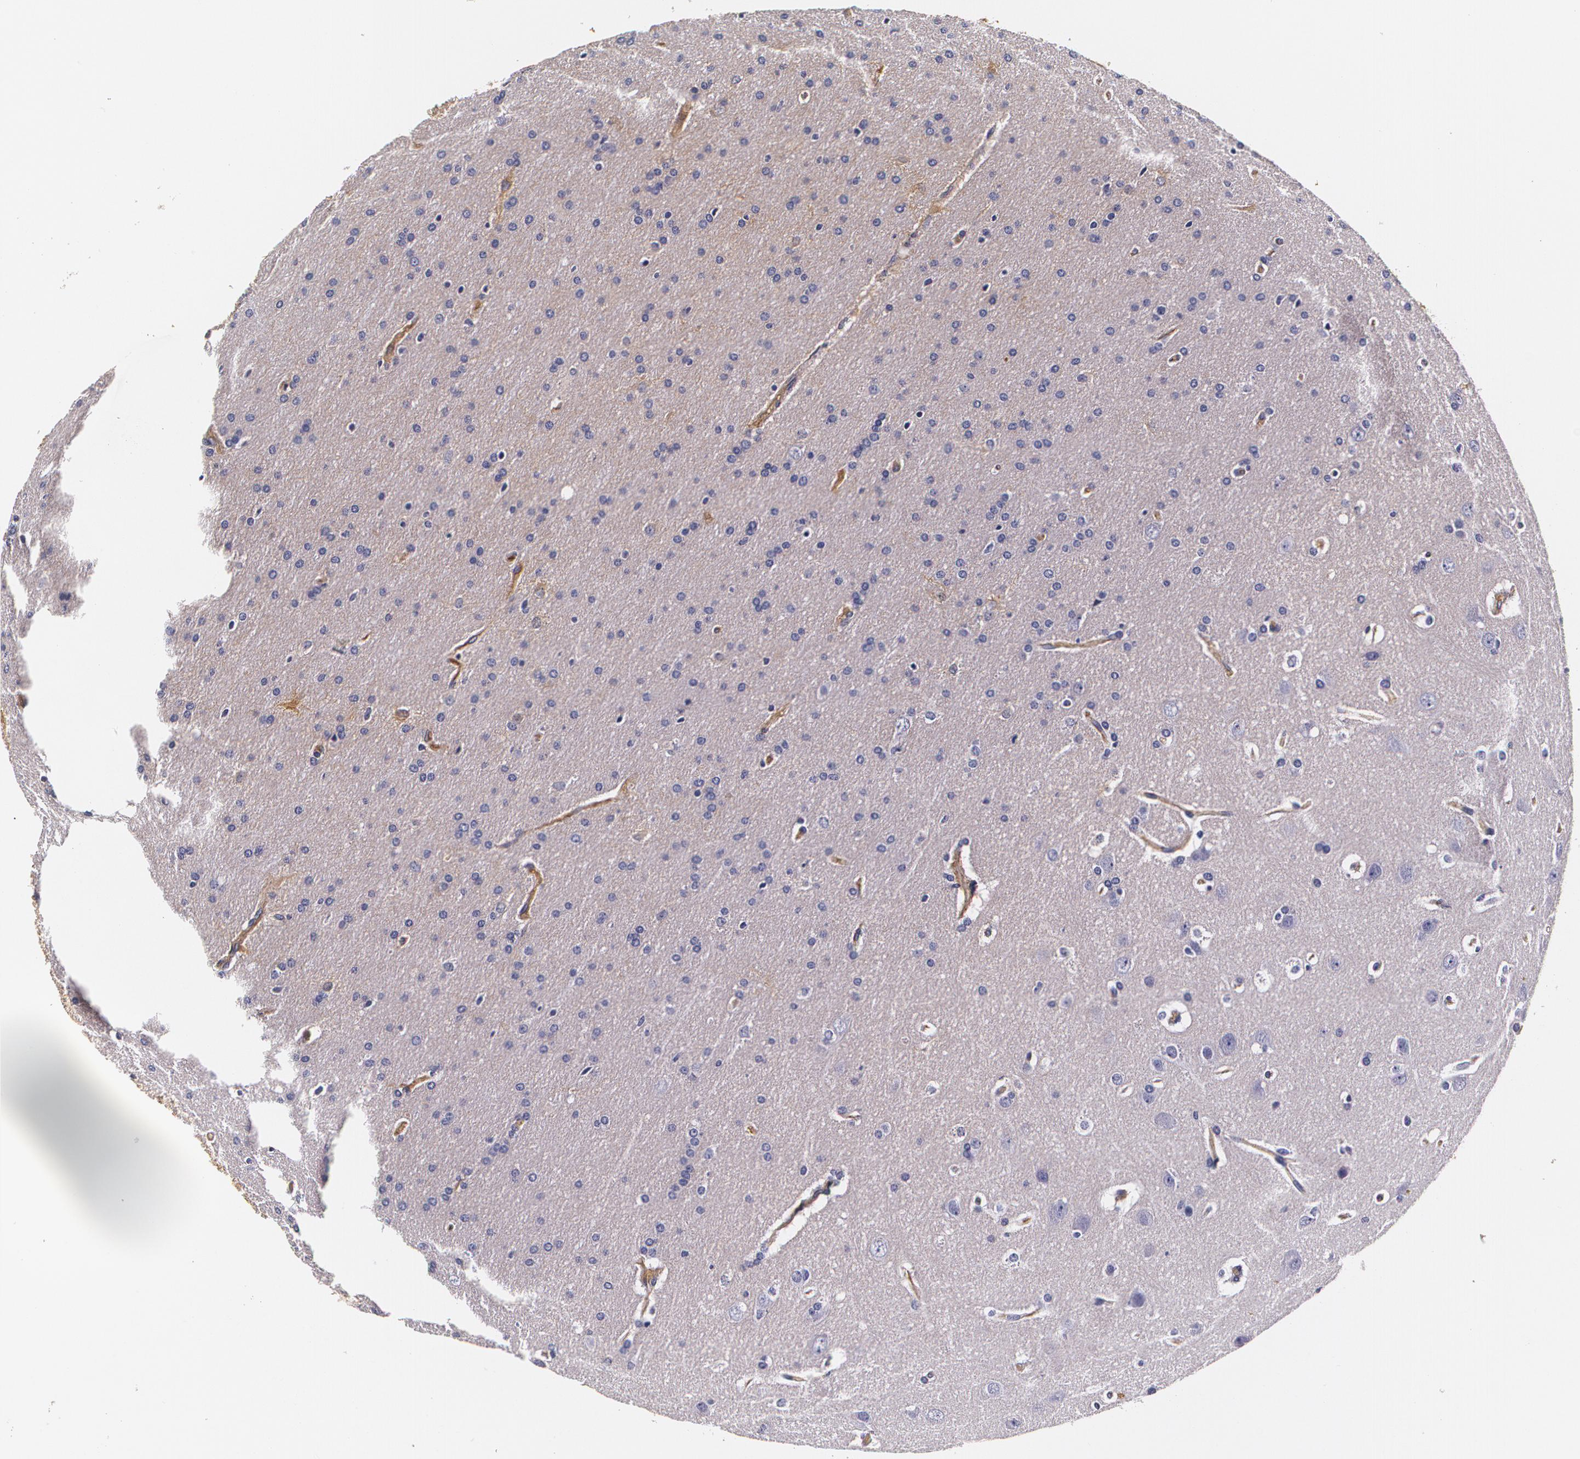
{"staining": {"intensity": "negative", "quantity": "none", "location": "none"}, "tissue": "glioma", "cell_type": "Tumor cells", "image_type": "cancer", "snomed": [{"axis": "morphology", "description": "Glioma, malignant, Low grade"}, {"axis": "topography", "description": "Brain"}], "caption": "The image reveals no staining of tumor cells in glioma.", "gene": "TTR", "patient": {"sex": "female", "age": 32}}